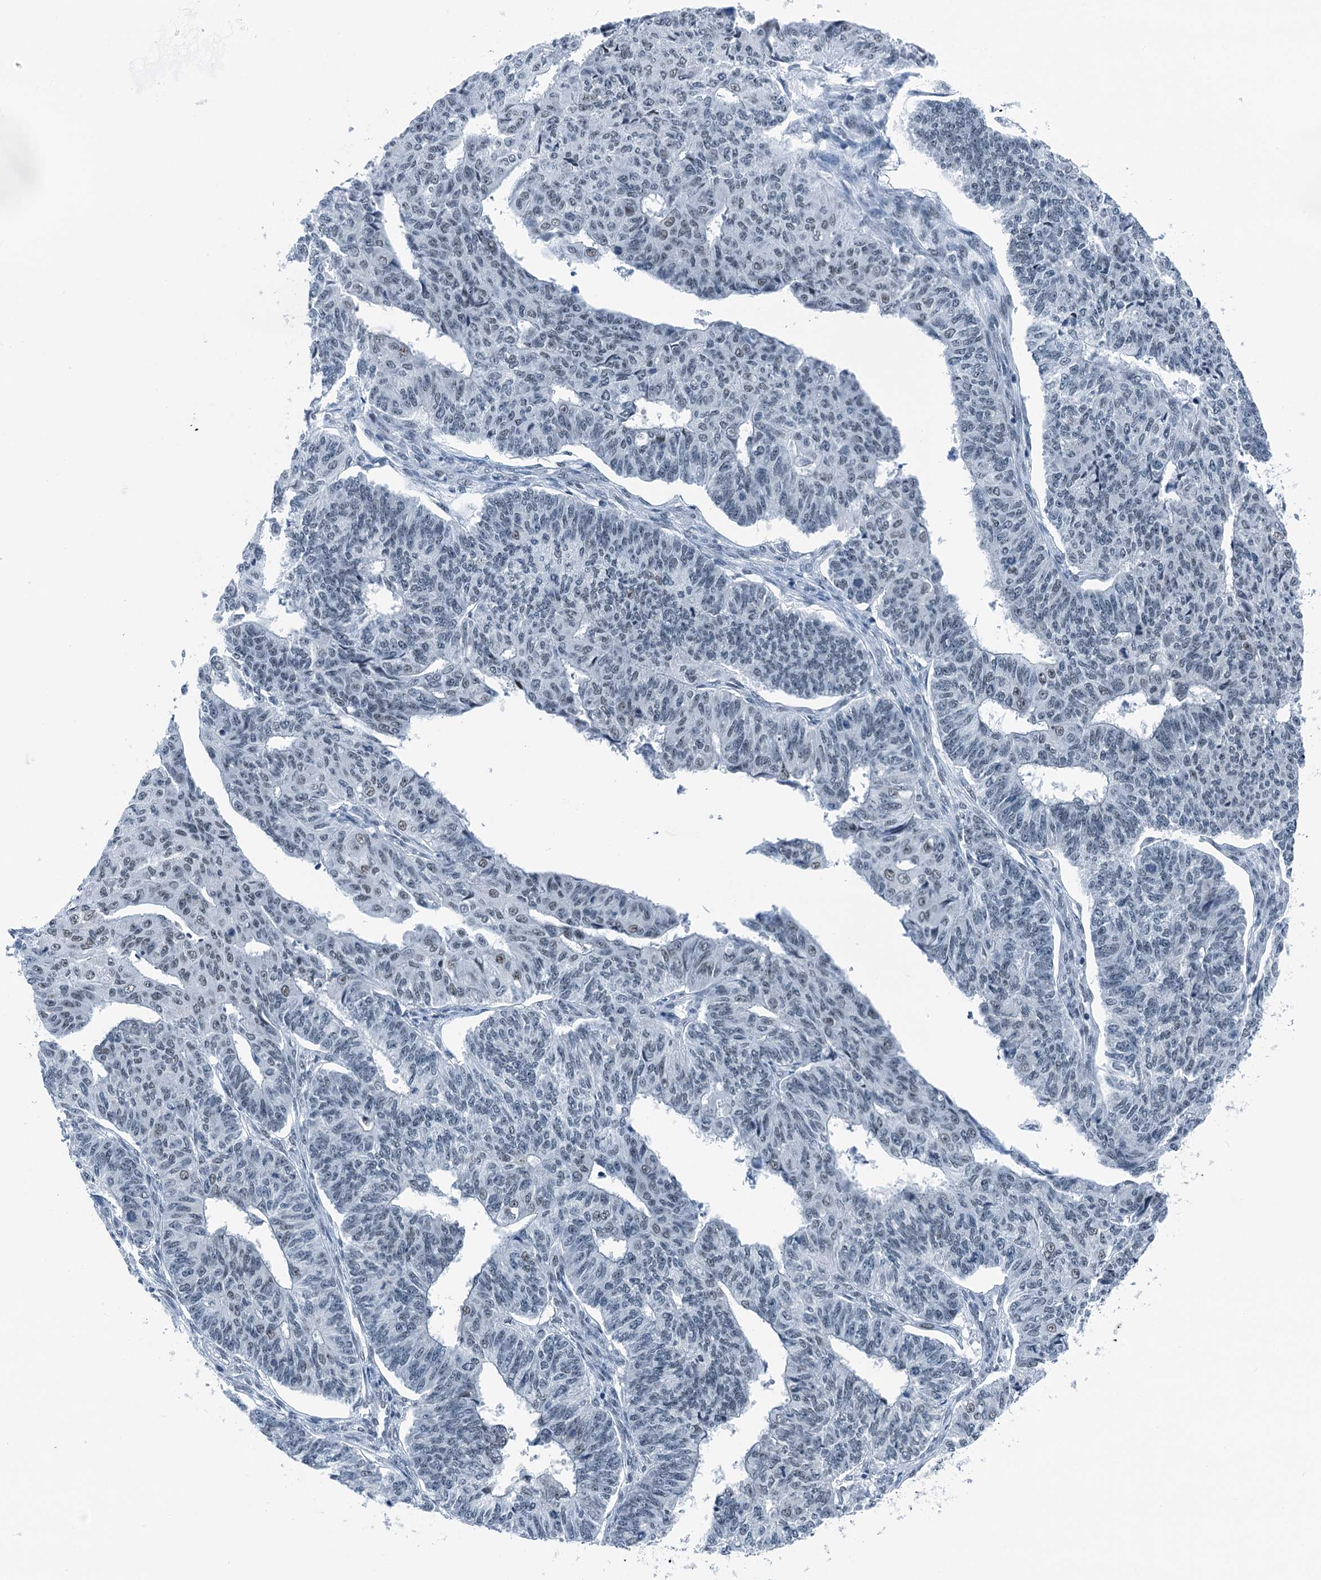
{"staining": {"intensity": "negative", "quantity": "none", "location": "none"}, "tissue": "endometrial cancer", "cell_type": "Tumor cells", "image_type": "cancer", "snomed": [{"axis": "morphology", "description": "Adenocarcinoma, NOS"}, {"axis": "topography", "description": "Endometrium"}], "caption": "An image of human adenocarcinoma (endometrial) is negative for staining in tumor cells. (Immunohistochemistry (ihc), brightfield microscopy, high magnification).", "gene": "TRPT1", "patient": {"sex": "female", "age": 32}}